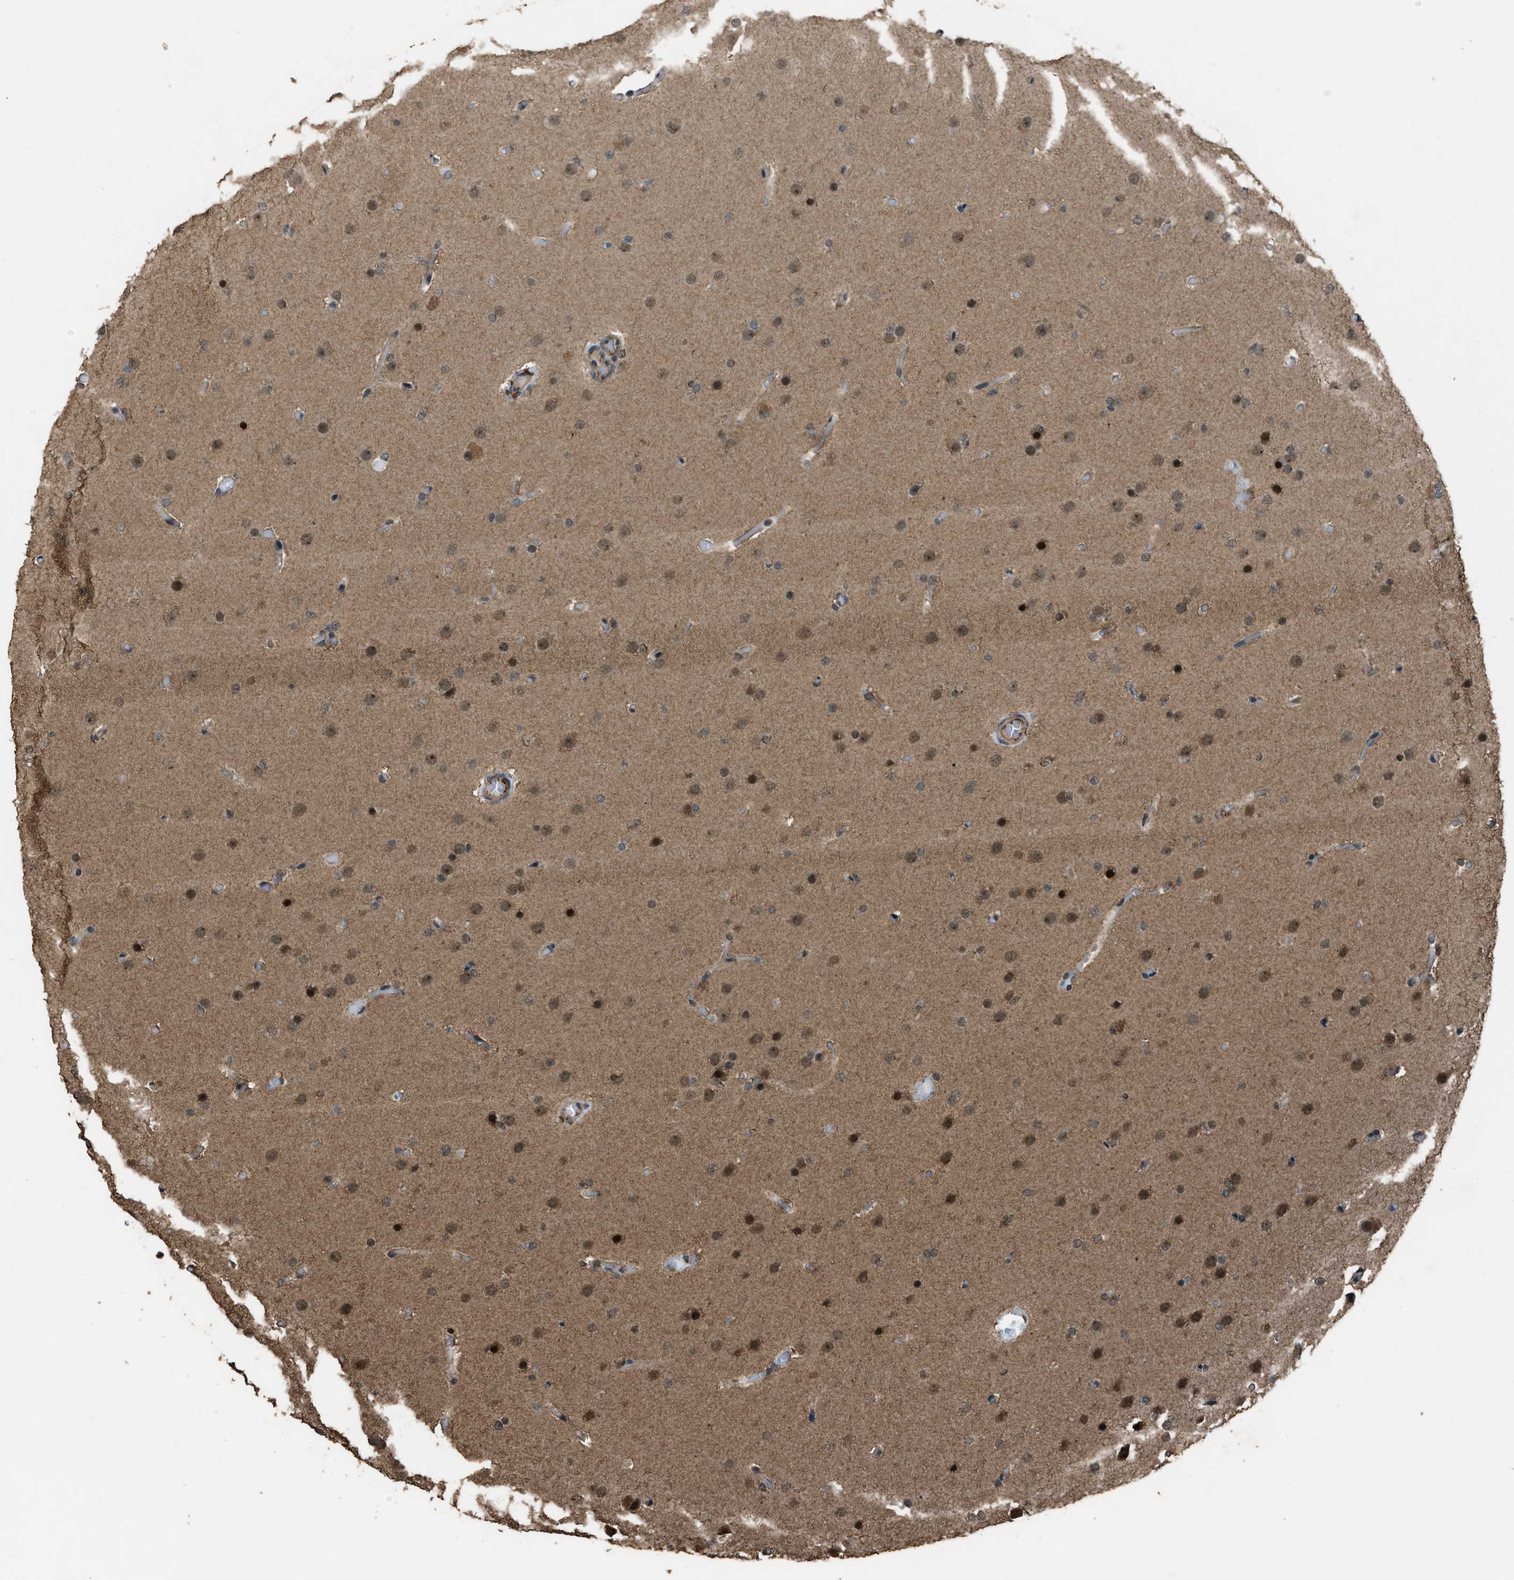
{"staining": {"intensity": "moderate", "quantity": ">75%", "location": "nuclear"}, "tissue": "glioma", "cell_type": "Tumor cells", "image_type": "cancer", "snomed": [{"axis": "morphology", "description": "Glioma, malignant, High grade"}, {"axis": "topography", "description": "Cerebral cortex"}], "caption": "Malignant glioma (high-grade) tissue displays moderate nuclear expression in approximately >75% of tumor cells", "gene": "SERTAD2", "patient": {"sex": "female", "age": 36}}